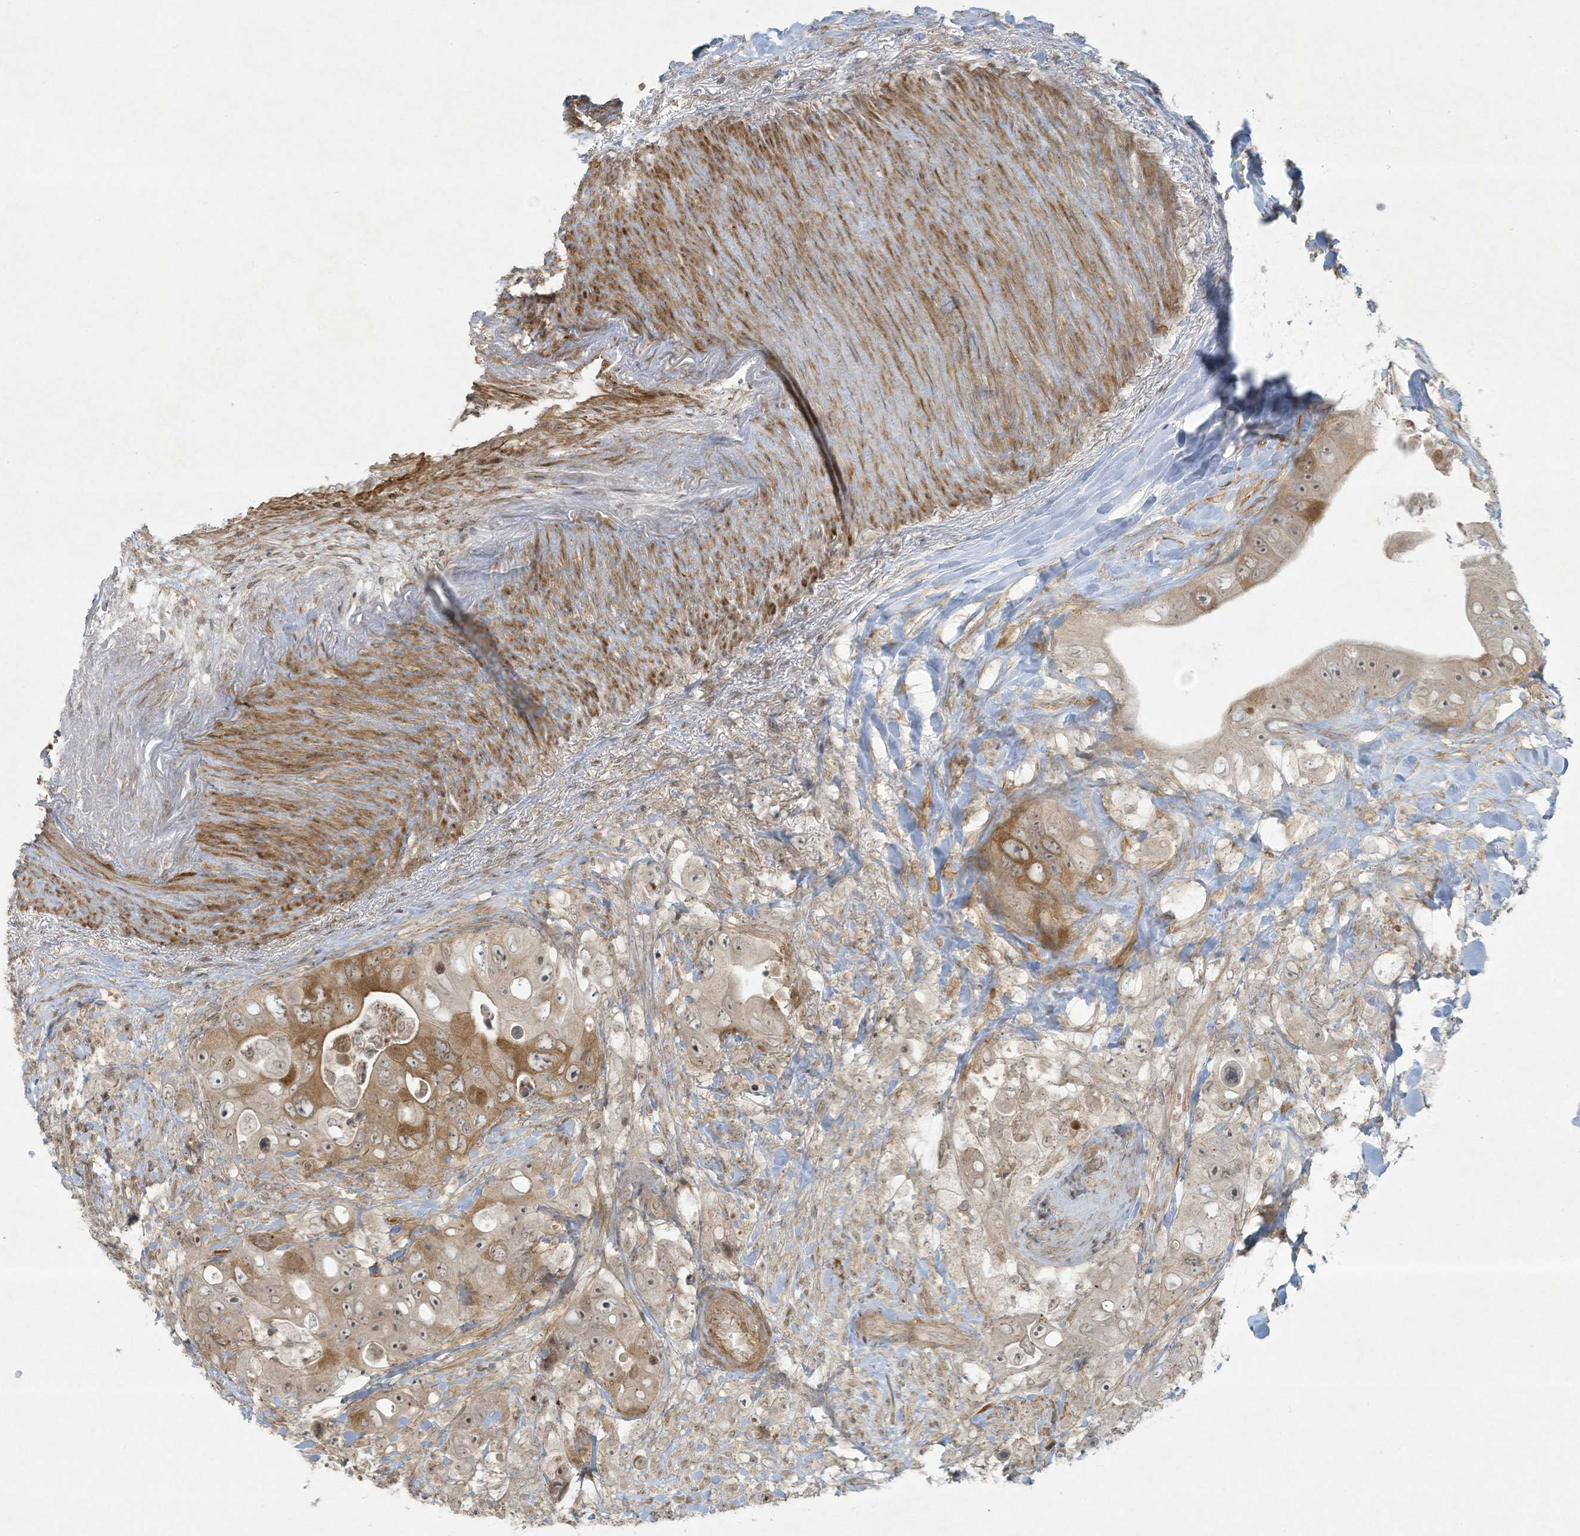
{"staining": {"intensity": "moderate", "quantity": "<25%", "location": "cytoplasmic/membranous,nuclear"}, "tissue": "colorectal cancer", "cell_type": "Tumor cells", "image_type": "cancer", "snomed": [{"axis": "morphology", "description": "Adenocarcinoma, NOS"}, {"axis": "topography", "description": "Colon"}], "caption": "Colorectal cancer (adenocarcinoma) stained with a protein marker displays moderate staining in tumor cells.", "gene": "ZNF263", "patient": {"sex": "female", "age": 46}}